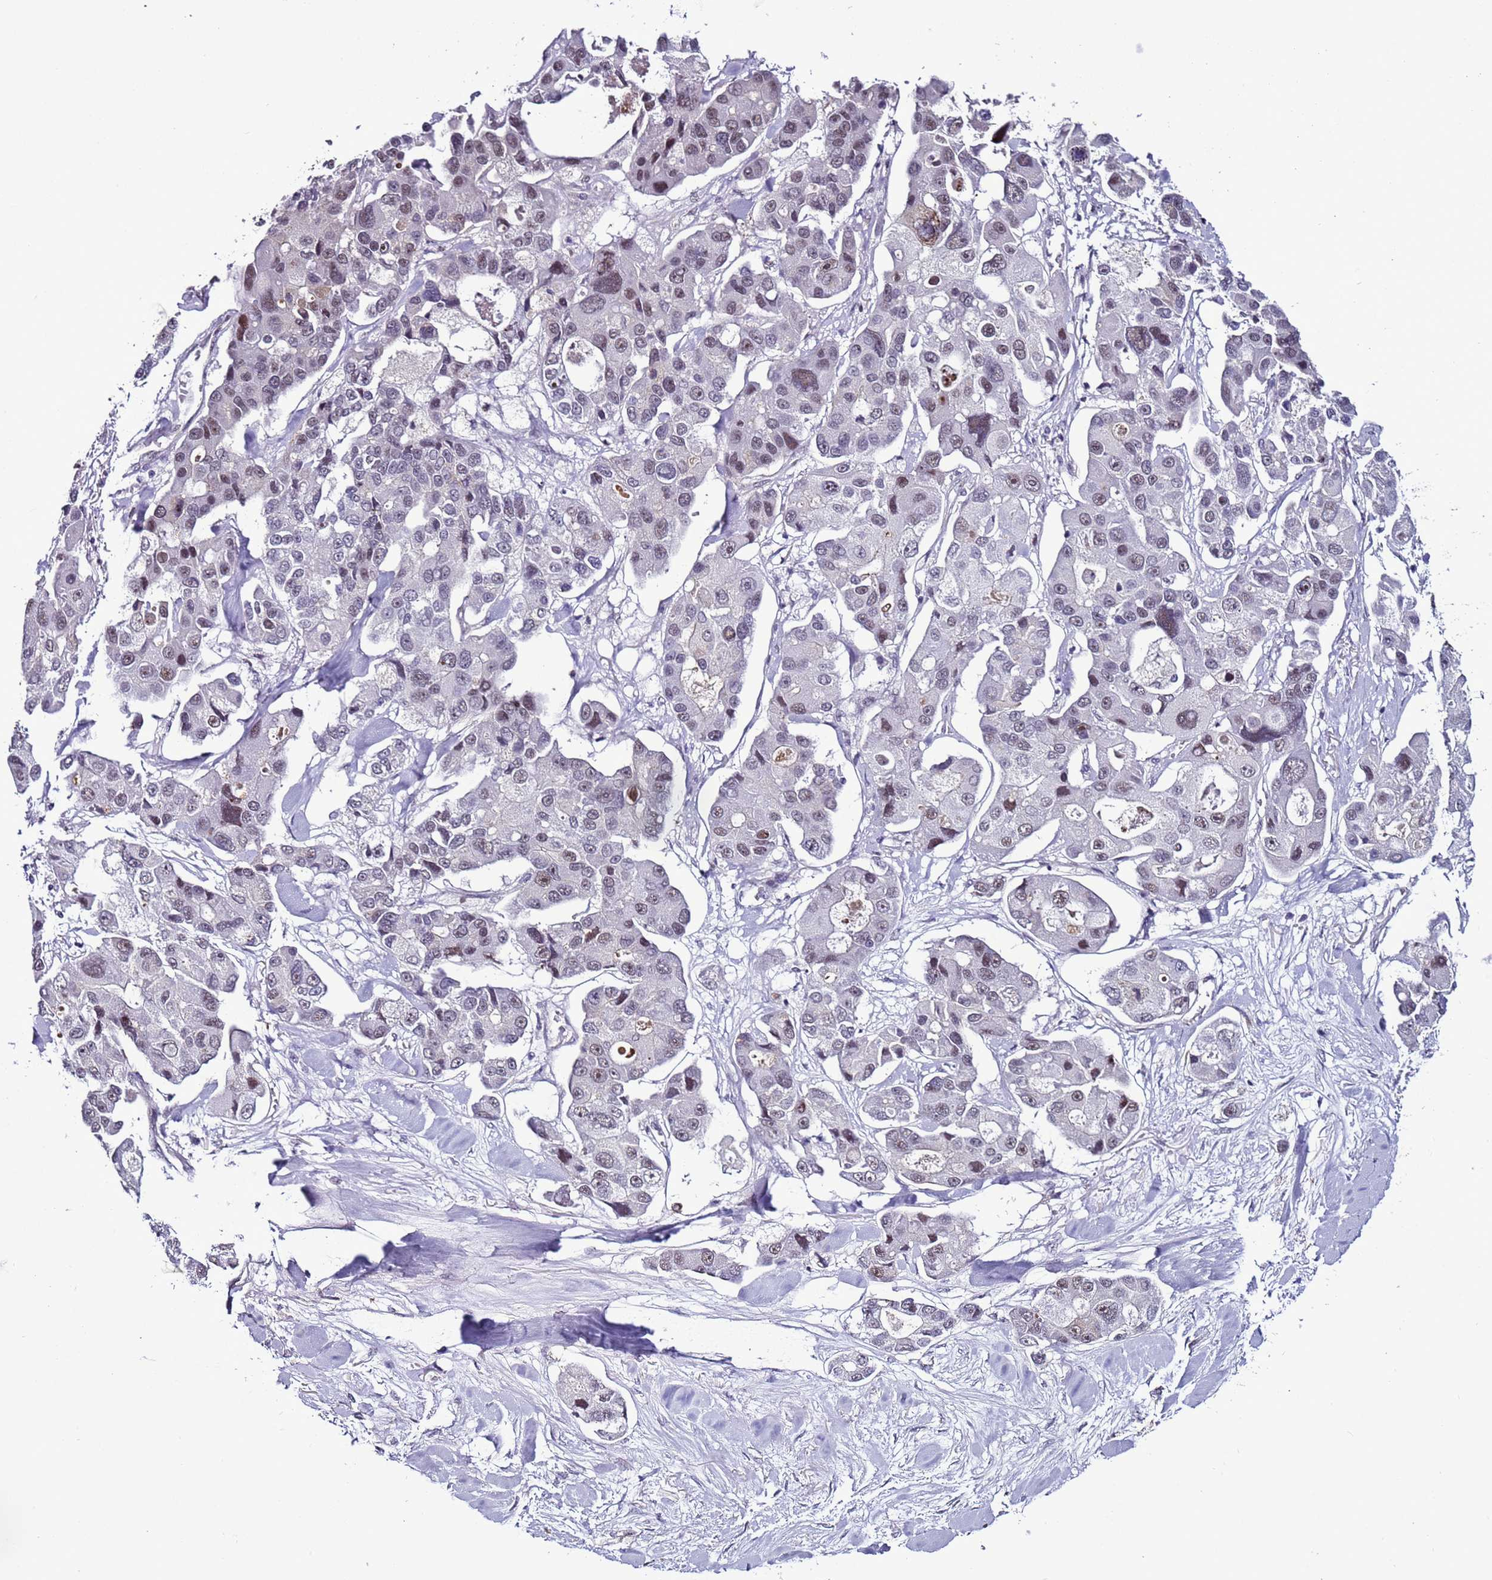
{"staining": {"intensity": "weak", "quantity": "25%-75%", "location": "nuclear"}, "tissue": "lung cancer", "cell_type": "Tumor cells", "image_type": "cancer", "snomed": [{"axis": "morphology", "description": "Adenocarcinoma, NOS"}, {"axis": "topography", "description": "Lung"}], "caption": "Lung cancer stained with a brown dye demonstrates weak nuclear positive positivity in approximately 25%-75% of tumor cells.", "gene": "PSMA7", "patient": {"sex": "female", "age": 54}}